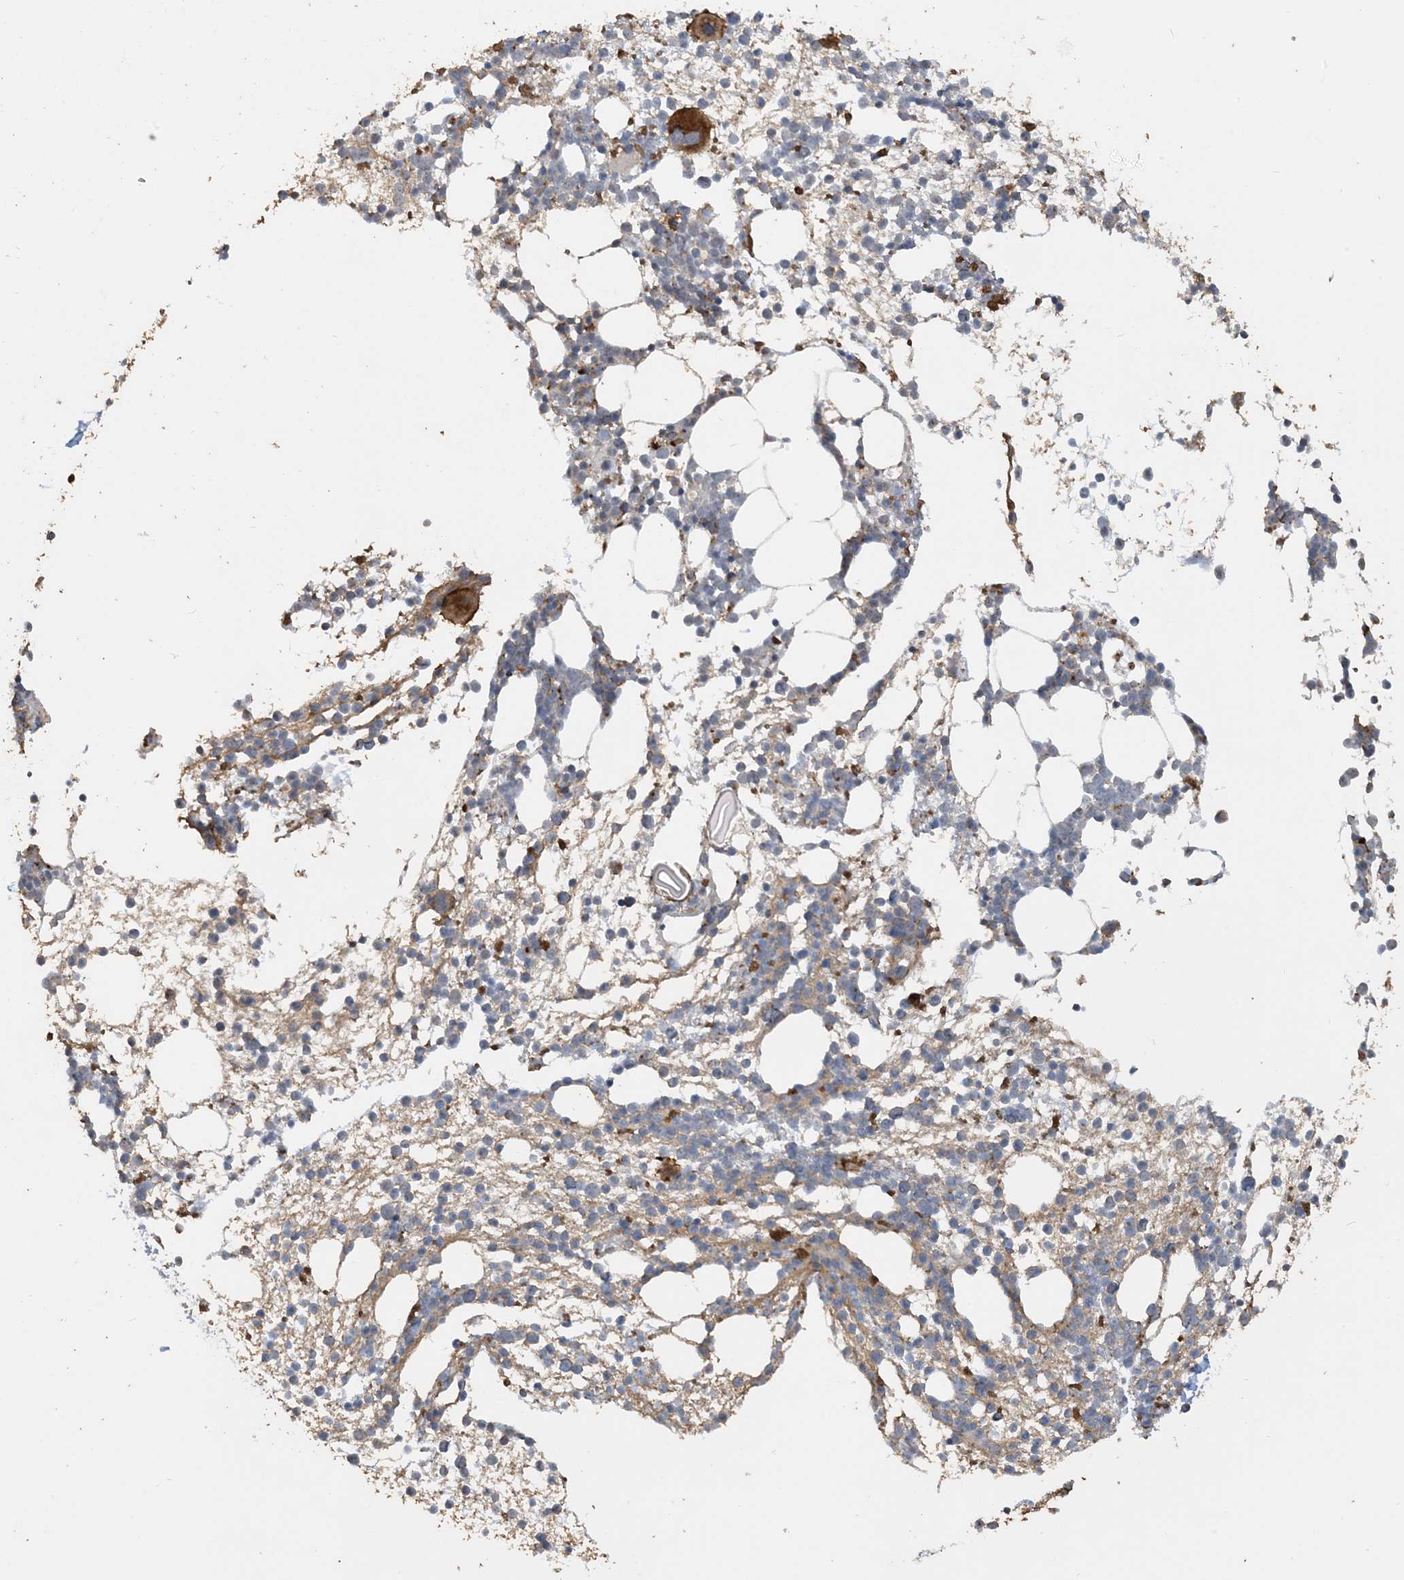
{"staining": {"intensity": "strong", "quantity": "<25%", "location": "cytoplasmic/membranous"}, "tissue": "bone marrow", "cell_type": "Hematopoietic cells", "image_type": "normal", "snomed": [{"axis": "morphology", "description": "Normal tissue, NOS"}, {"axis": "topography", "description": "Bone marrow"}], "caption": "The micrograph shows immunohistochemical staining of normal bone marrow. There is strong cytoplasmic/membranous staining is present in approximately <25% of hematopoietic cells. The staining was performed using DAB (3,3'-diaminobenzidine) to visualize the protein expression in brown, while the nuclei were stained in blue with hematoxylin (Magnification: 20x).", "gene": "SFMBT2", "patient": {"sex": "male", "age": 54}}